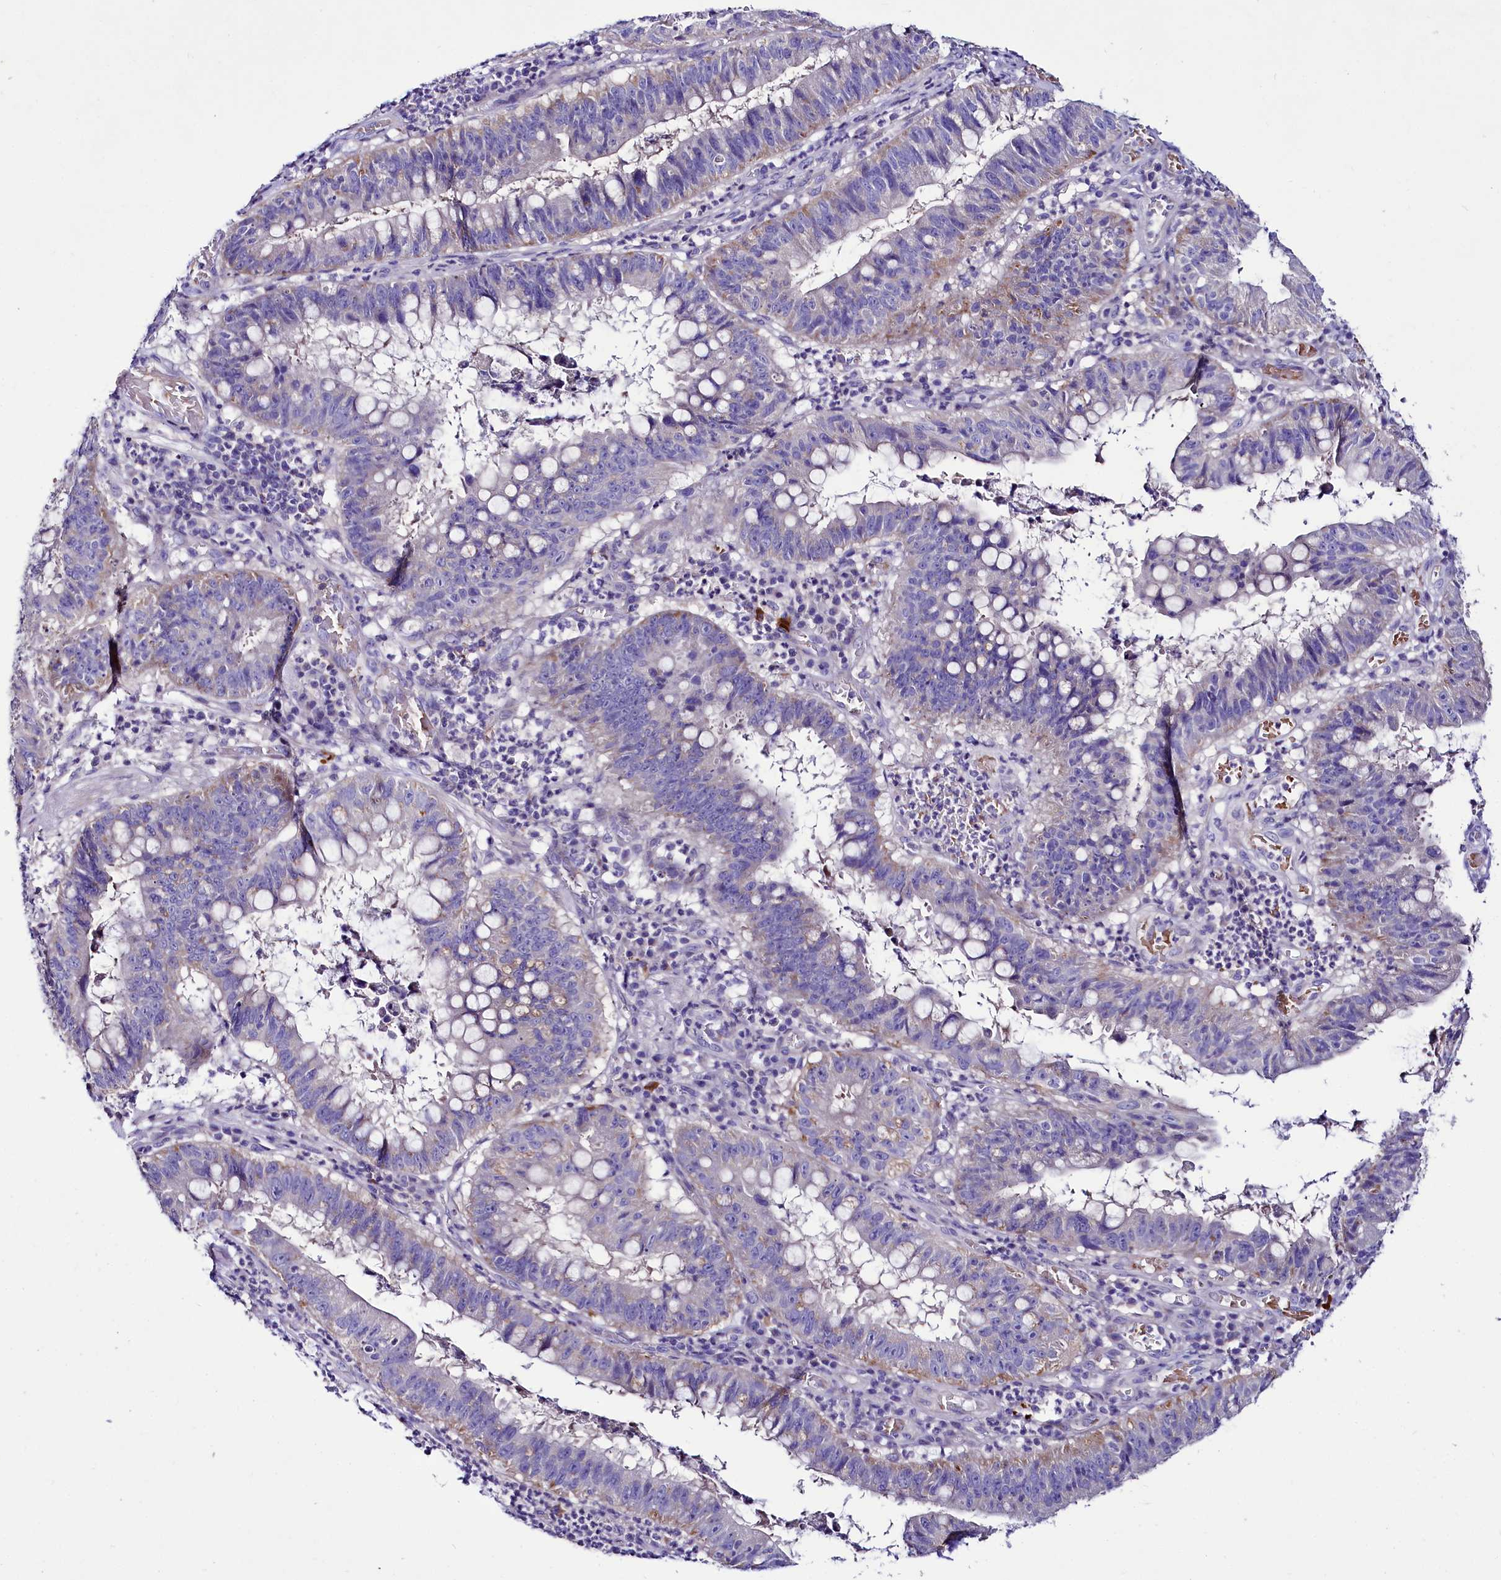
{"staining": {"intensity": "negative", "quantity": "none", "location": "none"}, "tissue": "stomach cancer", "cell_type": "Tumor cells", "image_type": "cancer", "snomed": [{"axis": "morphology", "description": "Adenocarcinoma, NOS"}, {"axis": "topography", "description": "Stomach"}], "caption": "Human stomach cancer stained for a protein using IHC demonstrates no staining in tumor cells.", "gene": "ABHD5", "patient": {"sex": "male", "age": 59}}